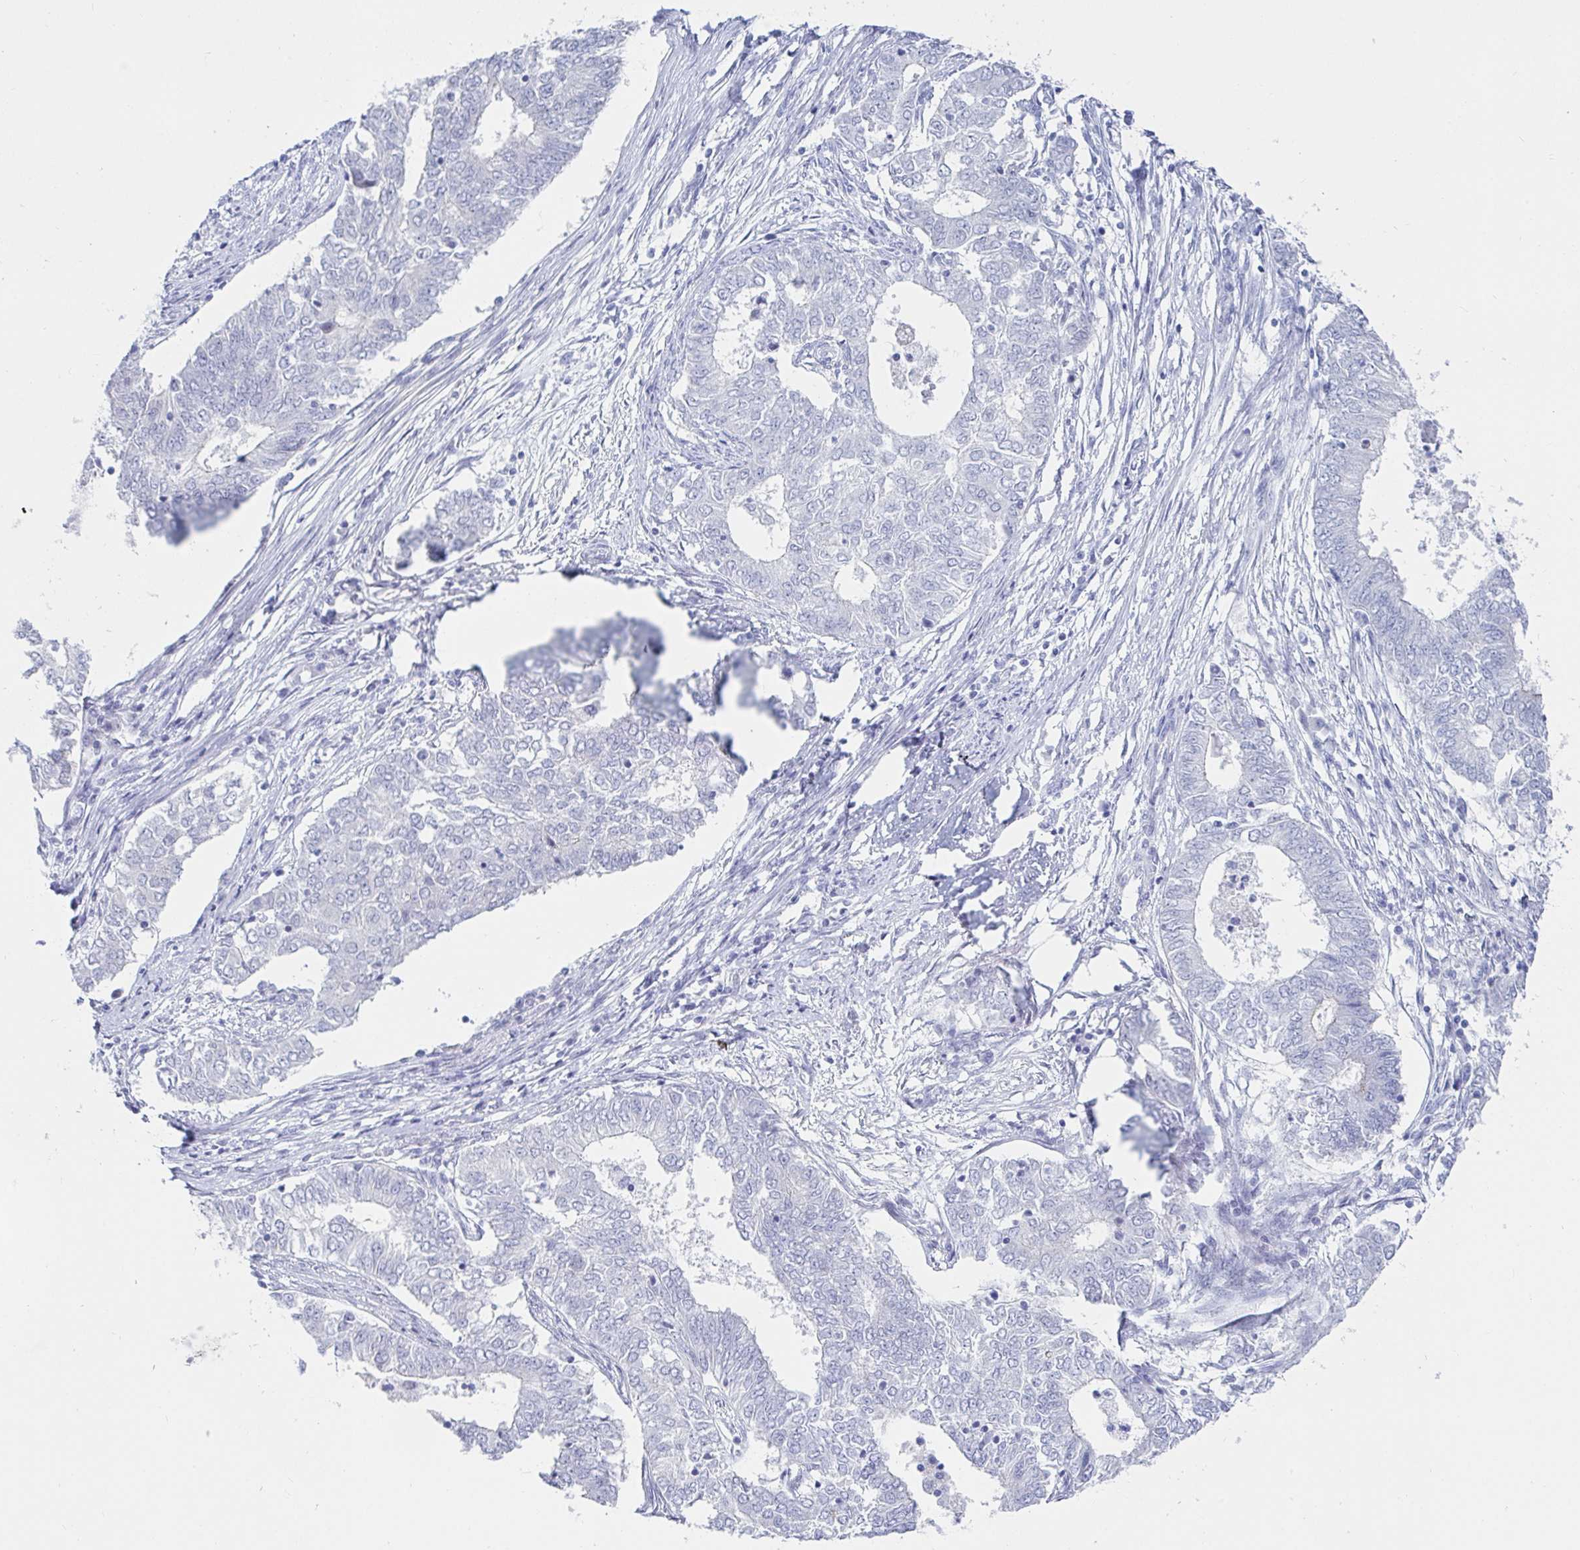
{"staining": {"intensity": "negative", "quantity": "none", "location": "none"}, "tissue": "endometrial cancer", "cell_type": "Tumor cells", "image_type": "cancer", "snomed": [{"axis": "morphology", "description": "Adenocarcinoma, NOS"}, {"axis": "topography", "description": "Endometrium"}], "caption": "Tumor cells are negative for protein expression in human endometrial adenocarcinoma.", "gene": "OR10K1", "patient": {"sex": "female", "age": 62}}